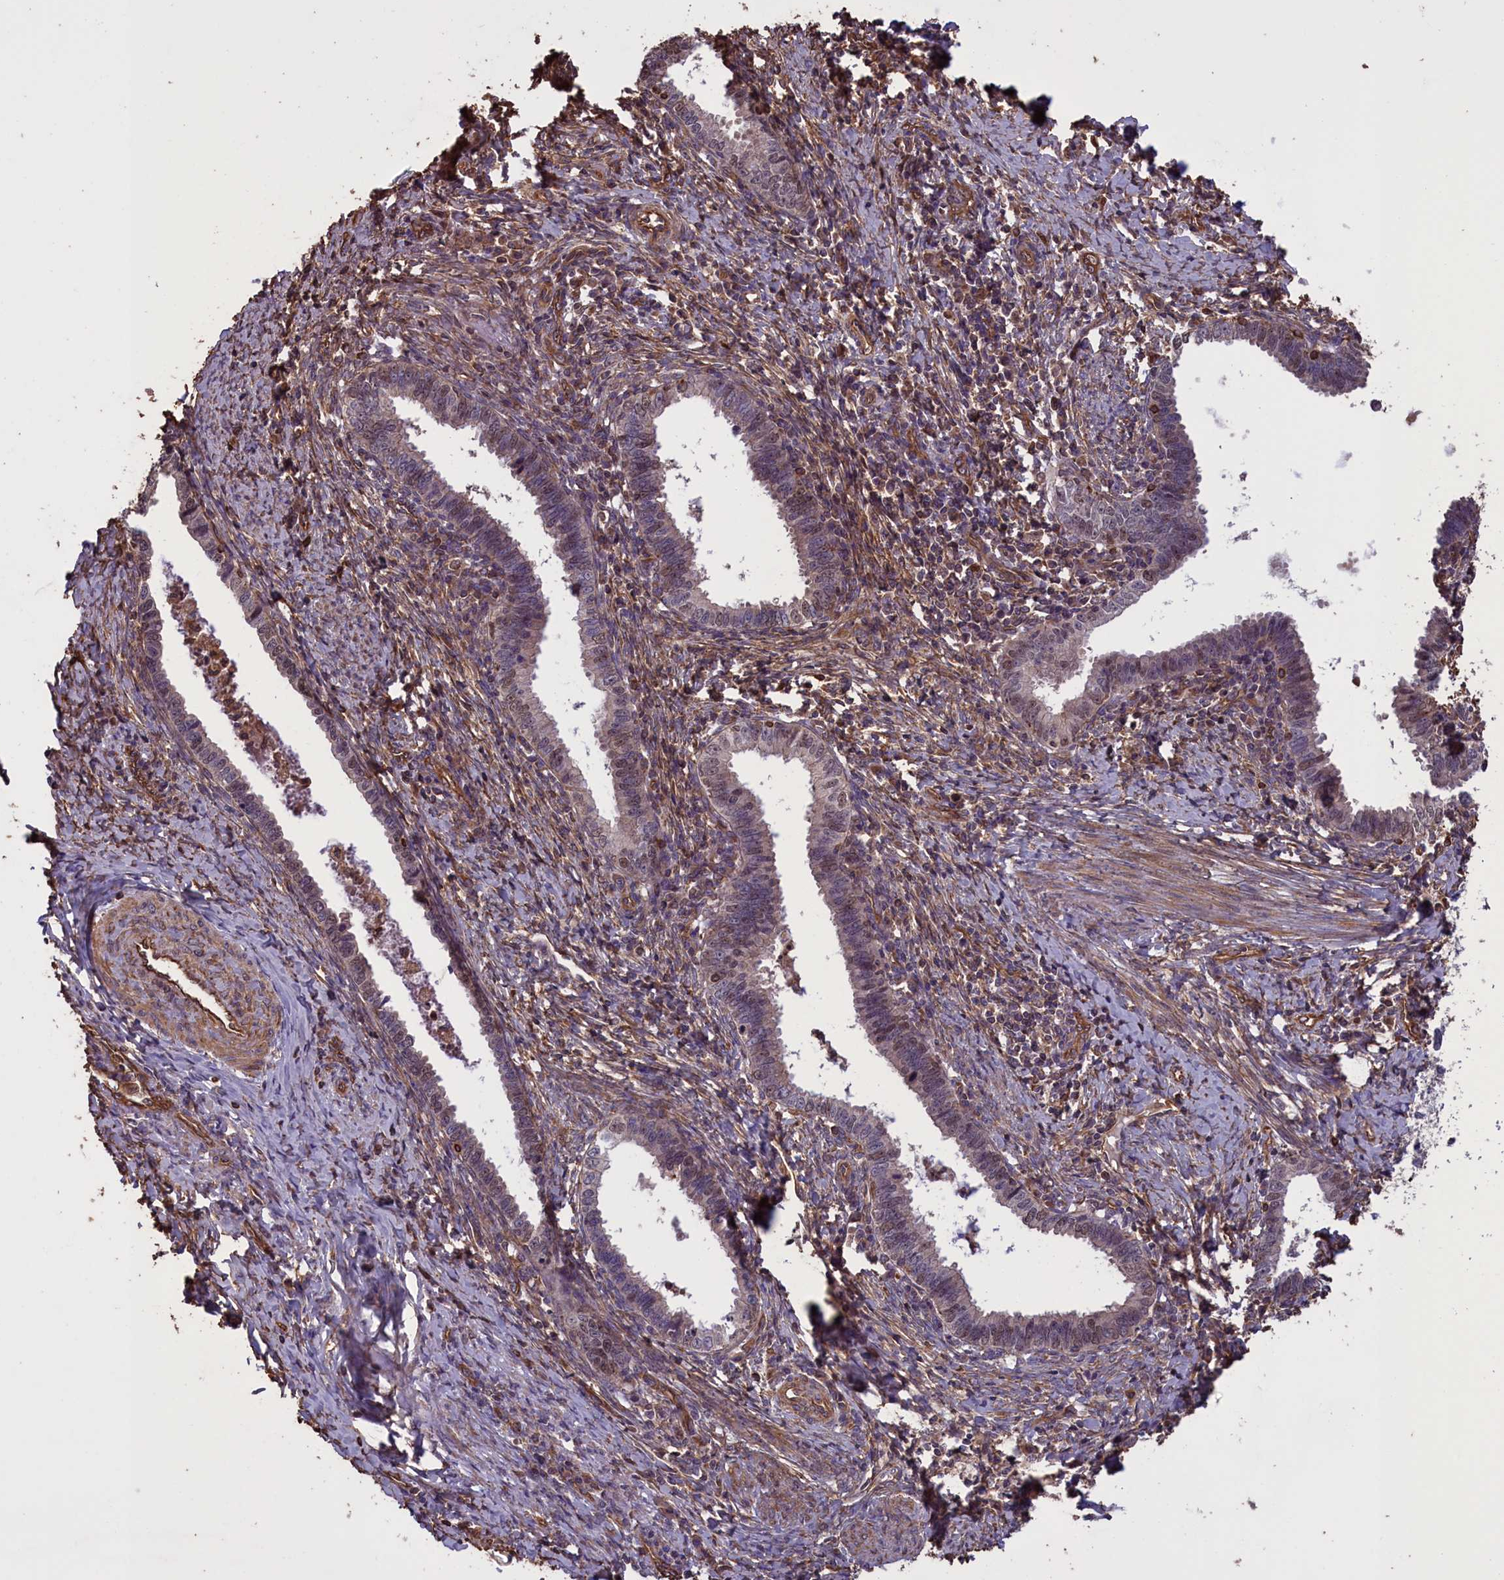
{"staining": {"intensity": "moderate", "quantity": "<25%", "location": "nuclear"}, "tissue": "cervical cancer", "cell_type": "Tumor cells", "image_type": "cancer", "snomed": [{"axis": "morphology", "description": "Adenocarcinoma, NOS"}, {"axis": "topography", "description": "Cervix"}], "caption": "Cervical cancer stained with DAB (3,3'-diaminobenzidine) immunohistochemistry (IHC) demonstrates low levels of moderate nuclear expression in about <25% of tumor cells. Nuclei are stained in blue.", "gene": "DAPK3", "patient": {"sex": "female", "age": 36}}